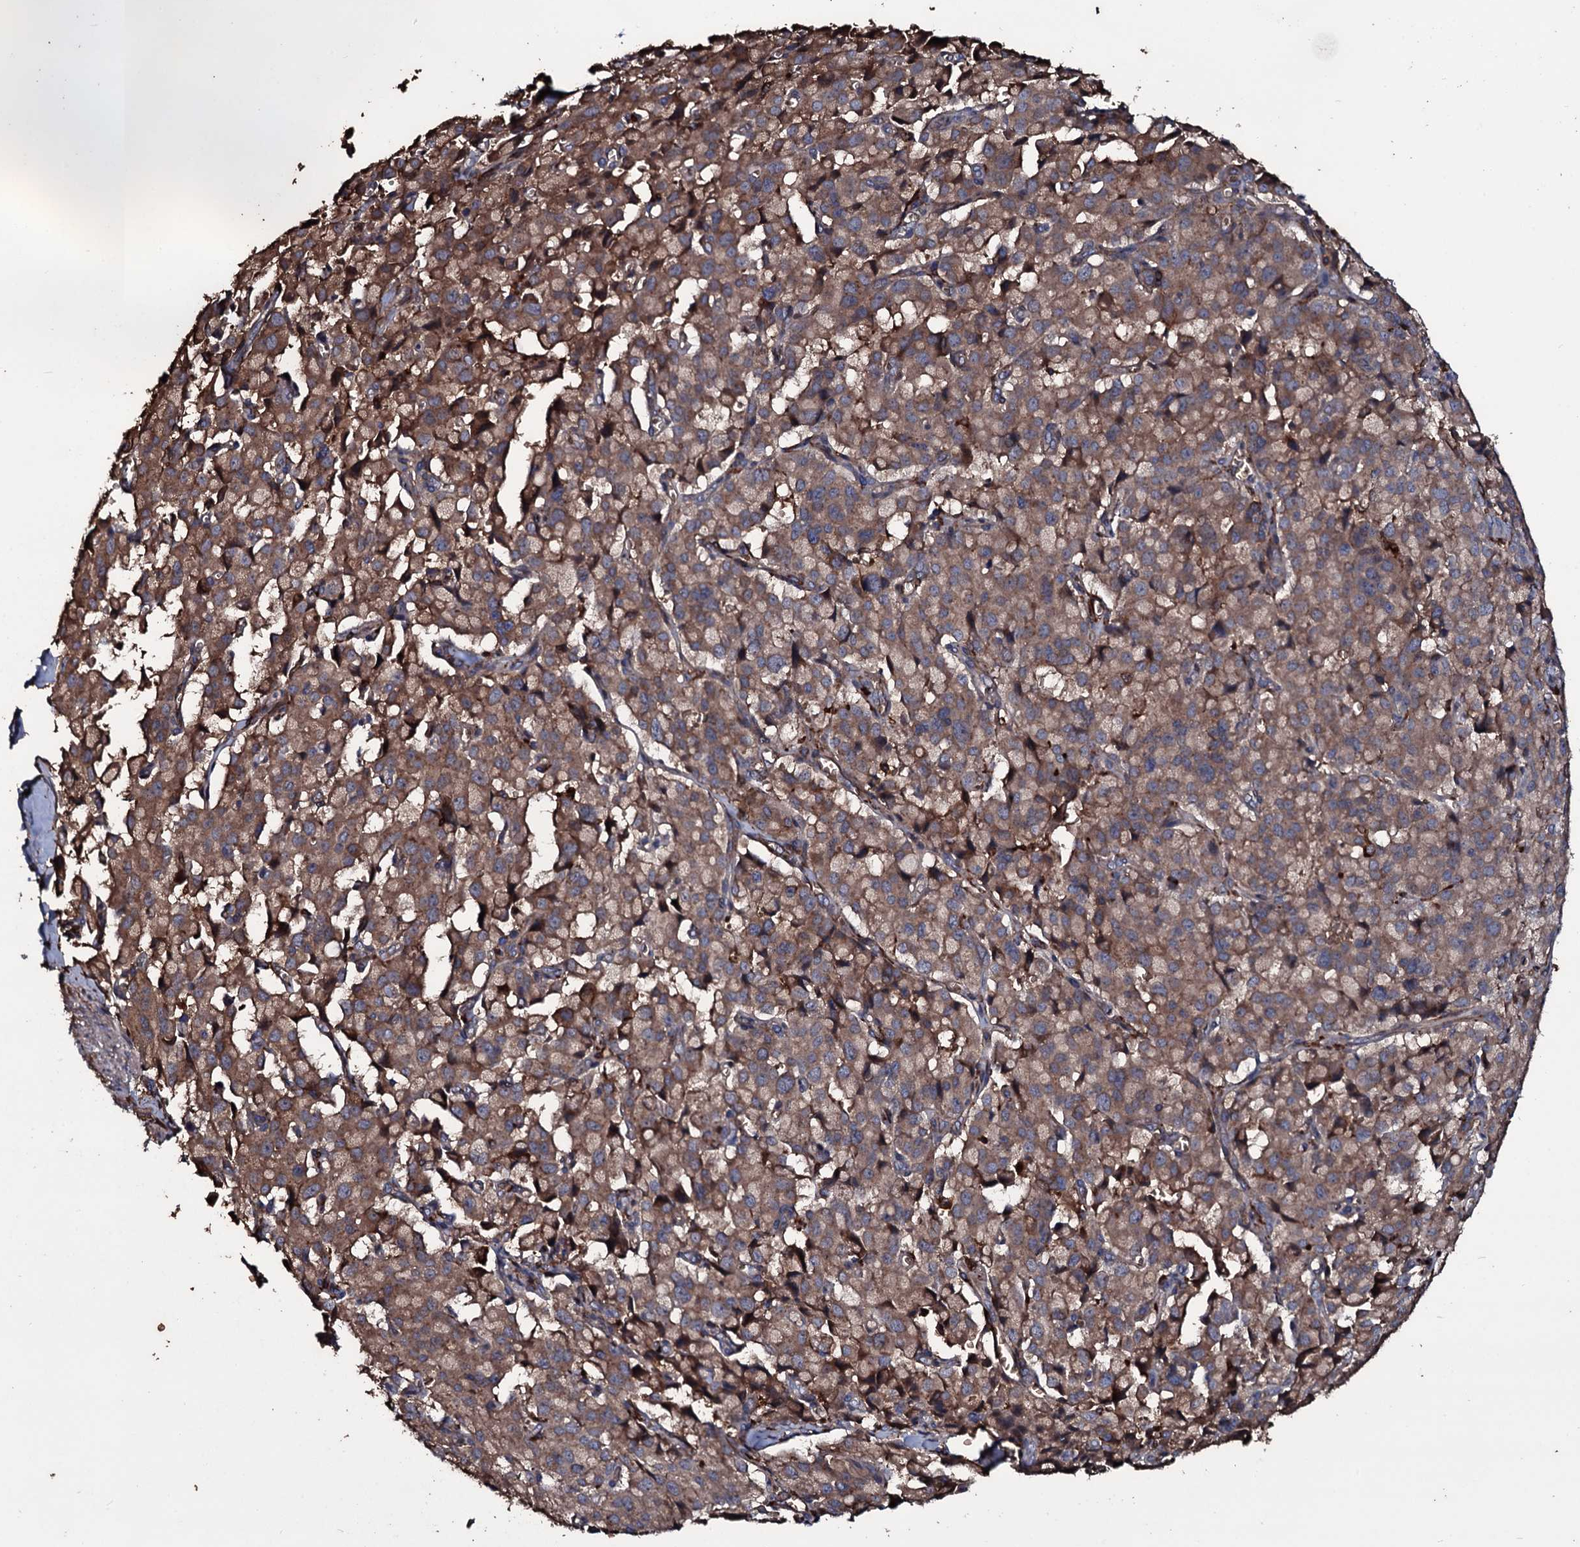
{"staining": {"intensity": "moderate", "quantity": ">75%", "location": "cytoplasmic/membranous"}, "tissue": "pancreatic cancer", "cell_type": "Tumor cells", "image_type": "cancer", "snomed": [{"axis": "morphology", "description": "Adenocarcinoma, NOS"}, {"axis": "topography", "description": "Pancreas"}], "caption": "The micrograph reveals a brown stain indicating the presence of a protein in the cytoplasmic/membranous of tumor cells in pancreatic cancer (adenocarcinoma).", "gene": "ZSWIM8", "patient": {"sex": "male", "age": 65}}